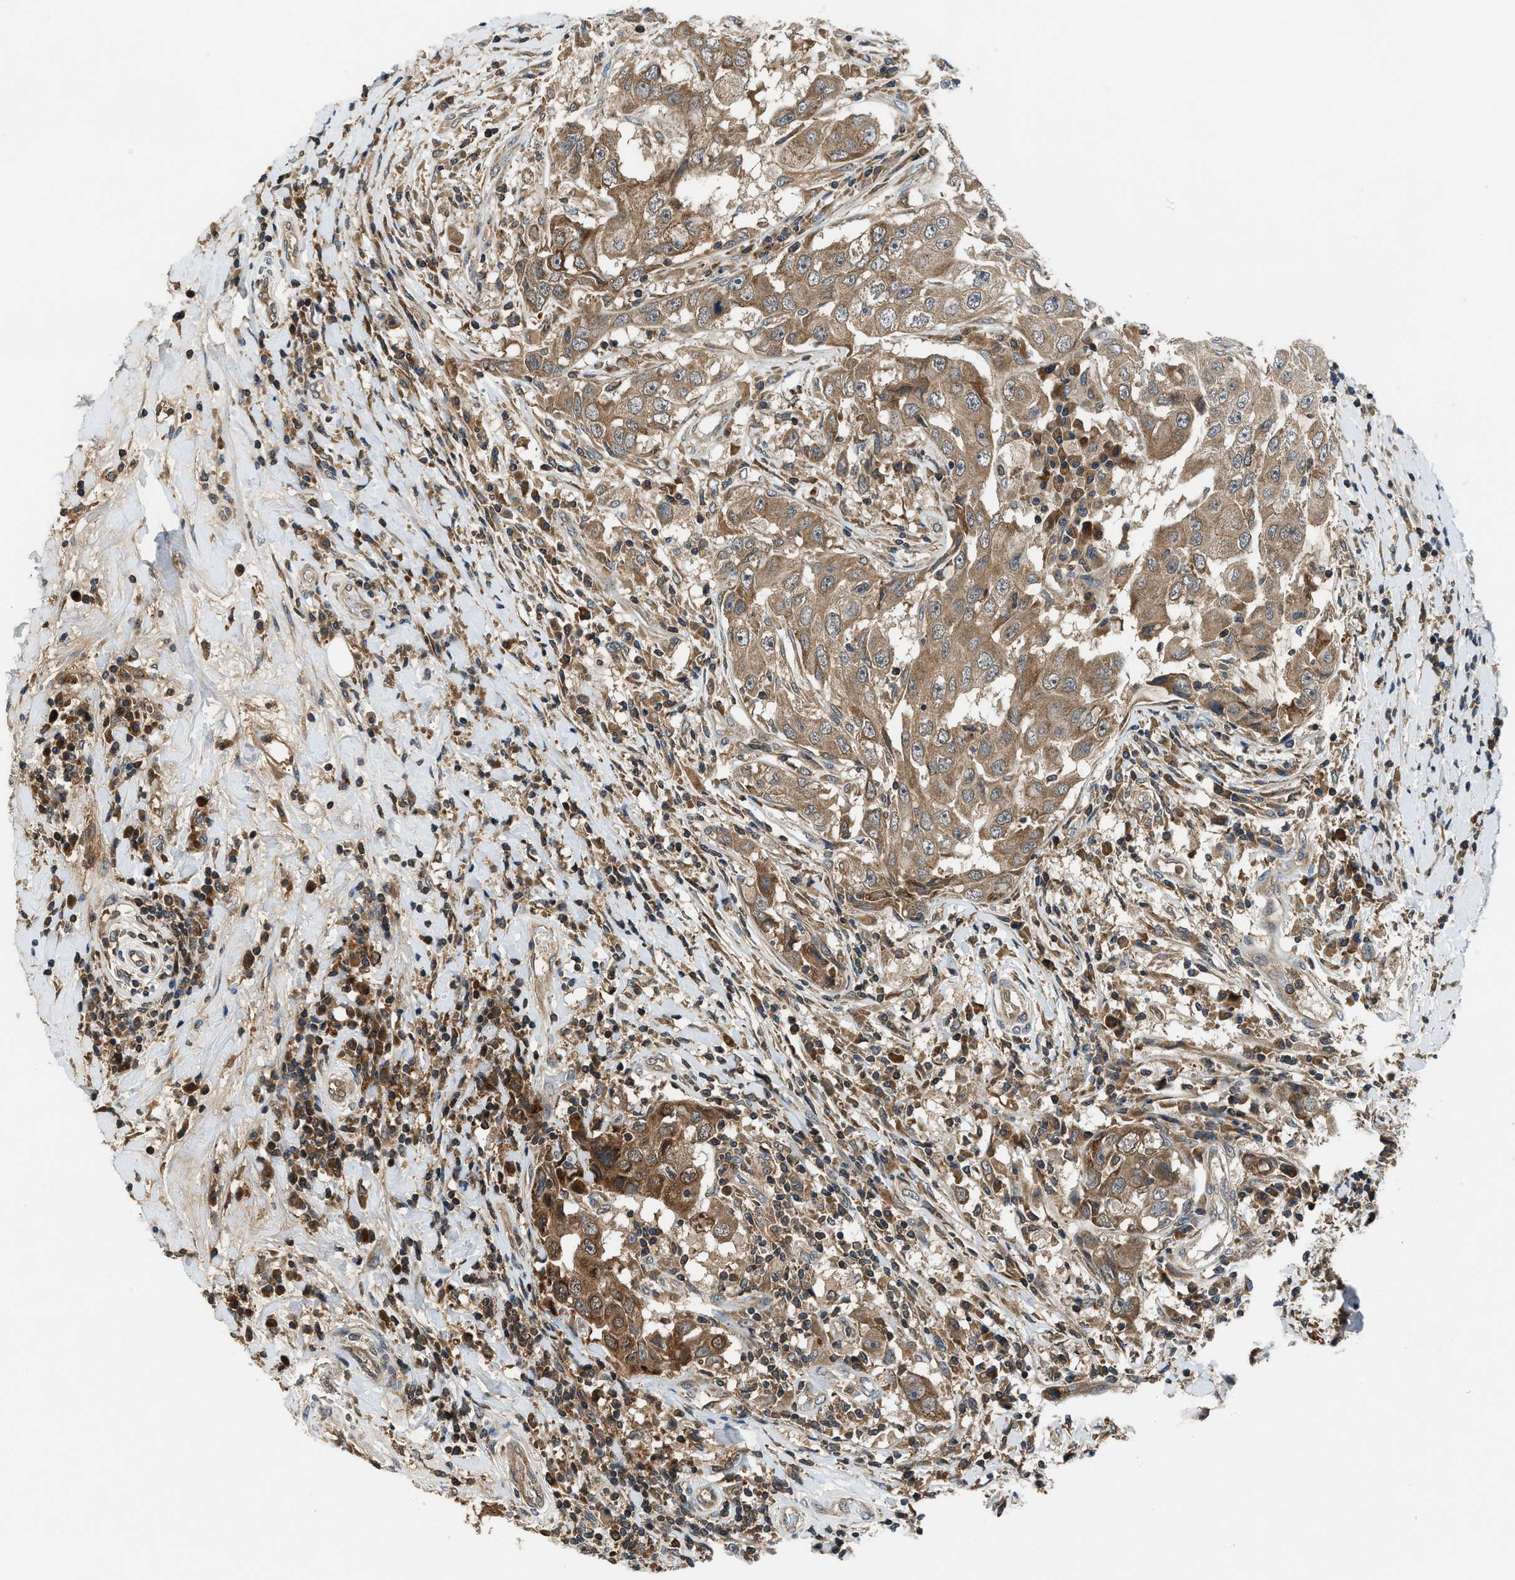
{"staining": {"intensity": "moderate", "quantity": ">75%", "location": "cytoplasmic/membranous"}, "tissue": "breast cancer", "cell_type": "Tumor cells", "image_type": "cancer", "snomed": [{"axis": "morphology", "description": "Duct carcinoma"}, {"axis": "topography", "description": "Breast"}], "caption": "DAB (3,3'-diaminobenzidine) immunohistochemical staining of invasive ductal carcinoma (breast) demonstrates moderate cytoplasmic/membranous protein positivity in approximately >75% of tumor cells.", "gene": "PAFAH2", "patient": {"sex": "female", "age": 27}}